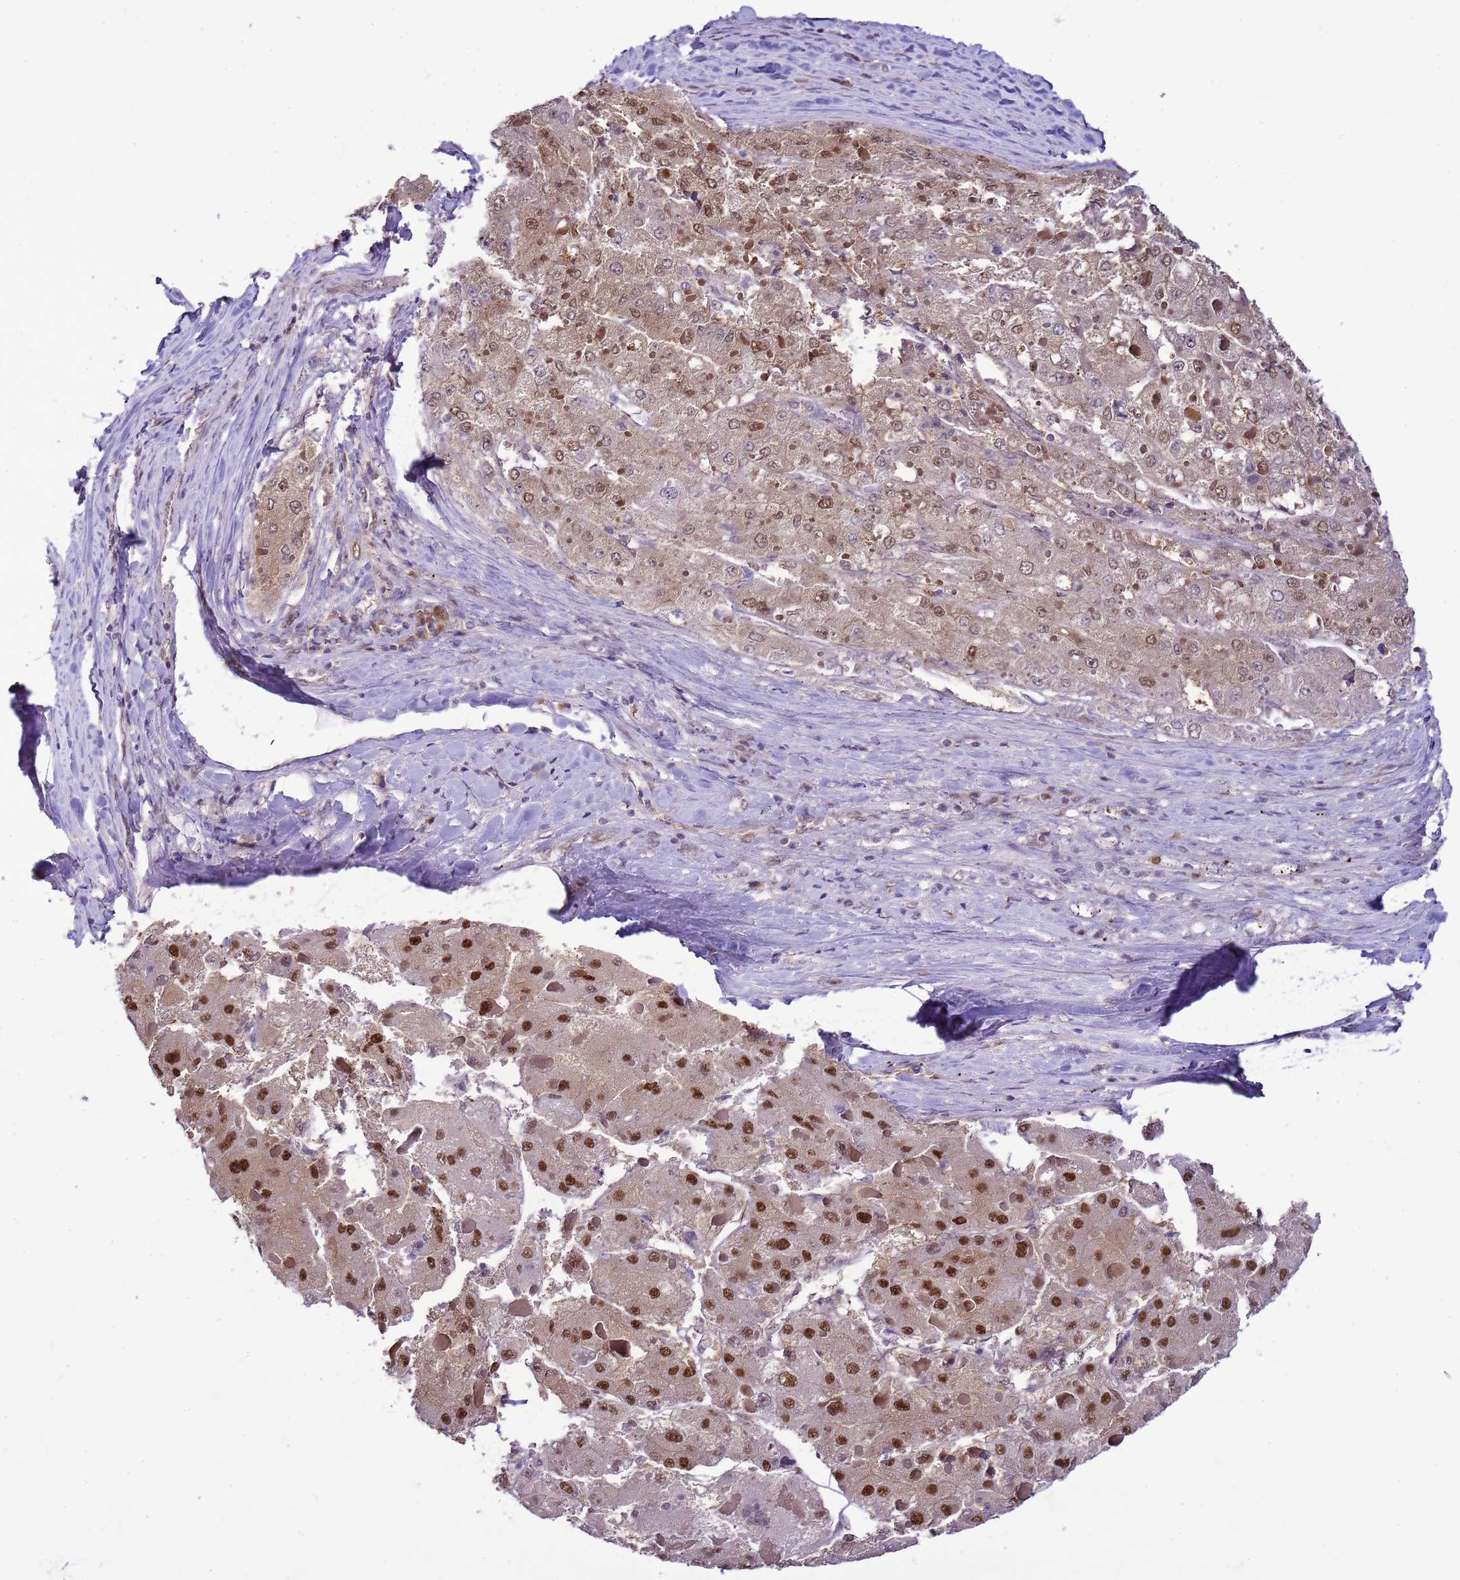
{"staining": {"intensity": "weak", "quantity": "25%-75%", "location": "cytoplasmic/membranous,nuclear"}, "tissue": "liver cancer", "cell_type": "Tumor cells", "image_type": "cancer", "snomed": [{"axis": "morphology", "description": "Carcinoma, Hepatocellular, NOS"}, {"axis": "topography", "description": "Liver"}], "caption": "Protein analysis of liver hepatocellular carcinoma tissue reveals weak cytoplasmic/membranous and nuclear positivity in about 25%-75% of tumor cells.", "gene": "DDI2", "patient": {"sex": "female", "age": 73}}